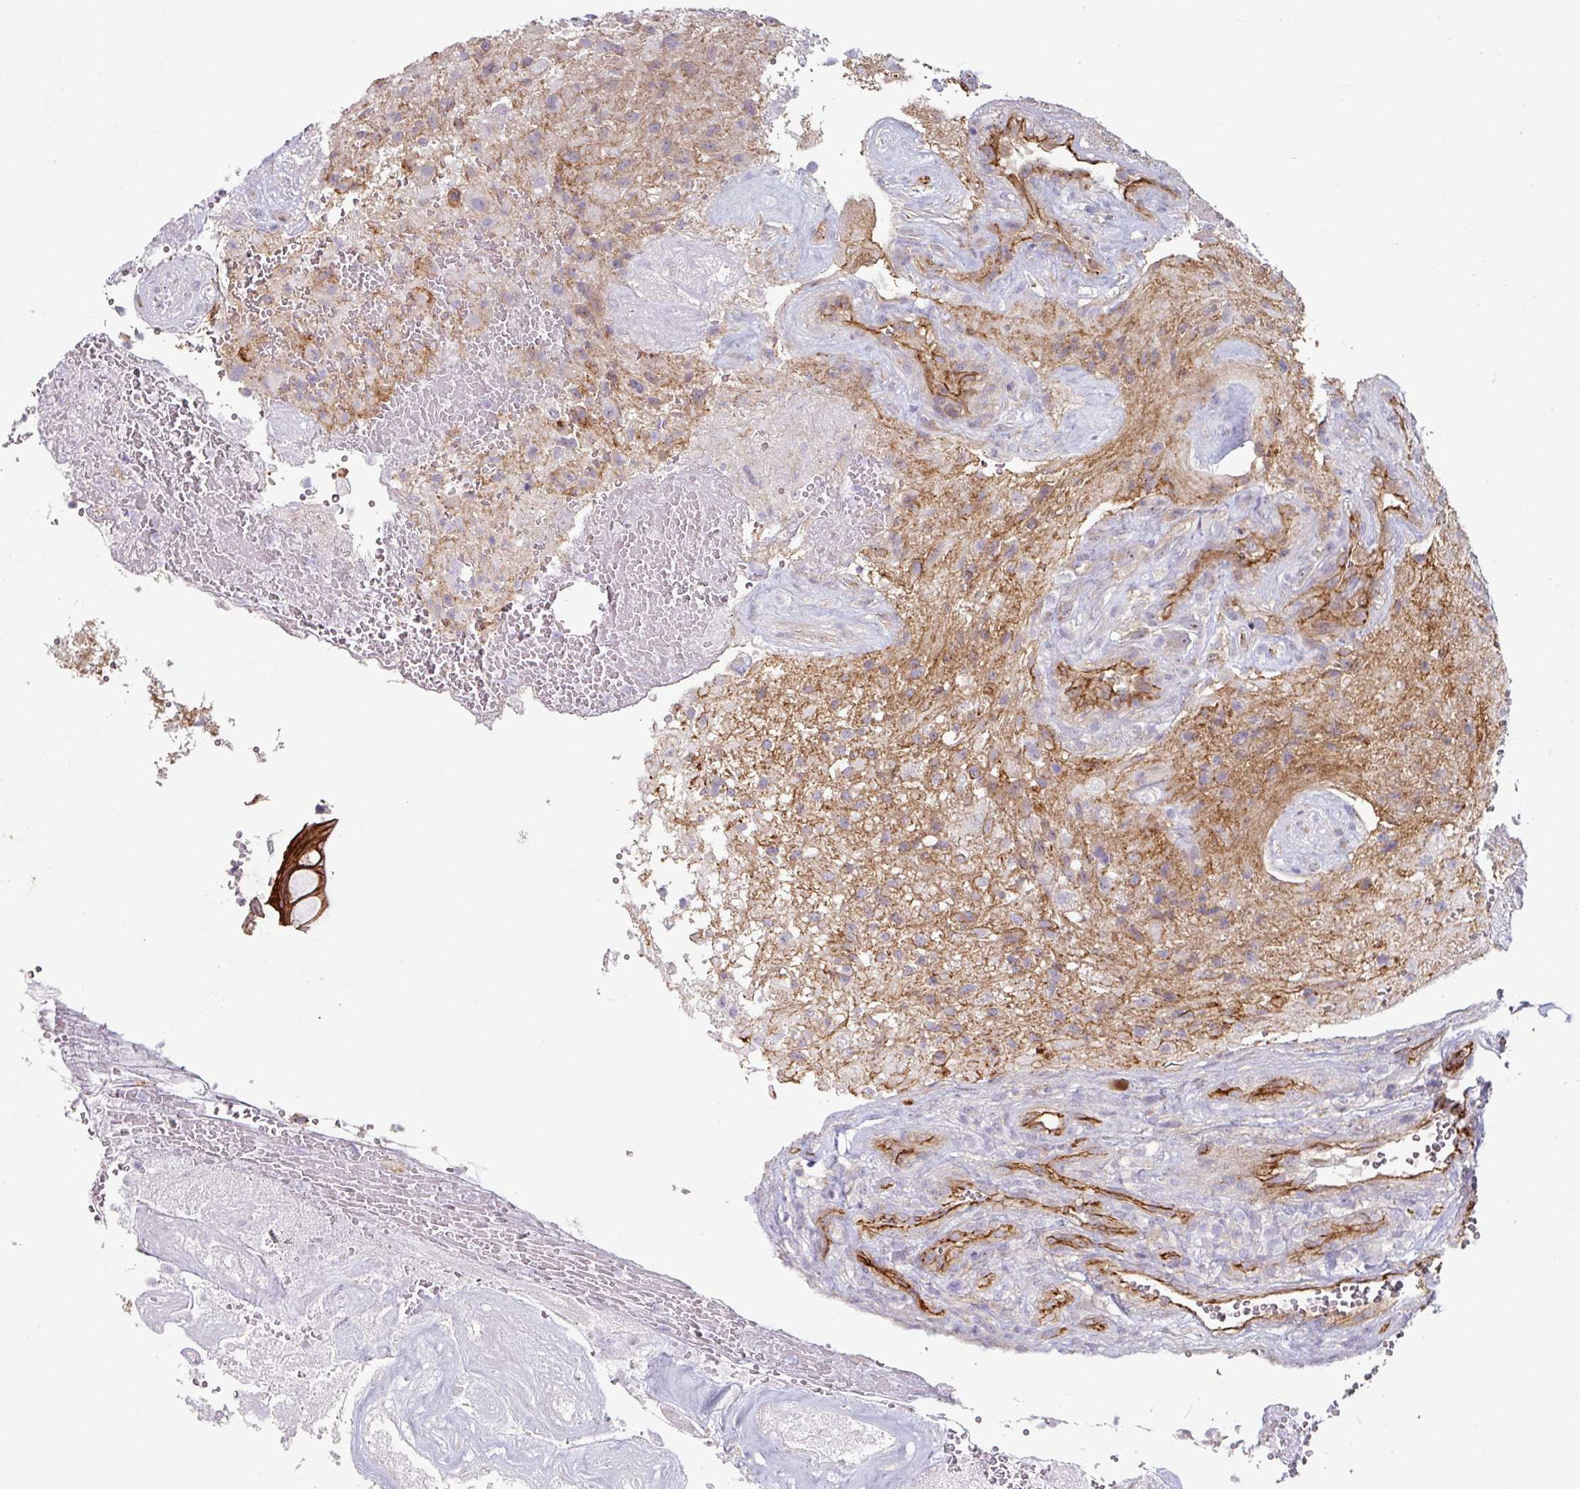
{"staining": {"intensity": "weak", "quantity": "25%-75%", "location": "cytoplasmic/membranous"}, "tissue": "glioma", "cell_type": "Tumor cells", "image_type": "cancer", "snomed": [{"axis": "morphology", "description": "Glioma, malignant, High grade"}, {"axis": "topography", "description": "Brain"}], "caption": "IHC staining of glioma, which exhibits low levels of weak cytoplasmic/membranous expression in approximately 25%-75% of tumor cells indicating weak cytoplasmic/membranous protein staining. The staining was performed using DAB (3,3'-diaminobenzidine) (brown) for protein detection and nuclei were counterstained in hematoxylin (blue).", "gene": "JUP", "patient": {"sex": "male", "age": 56}}